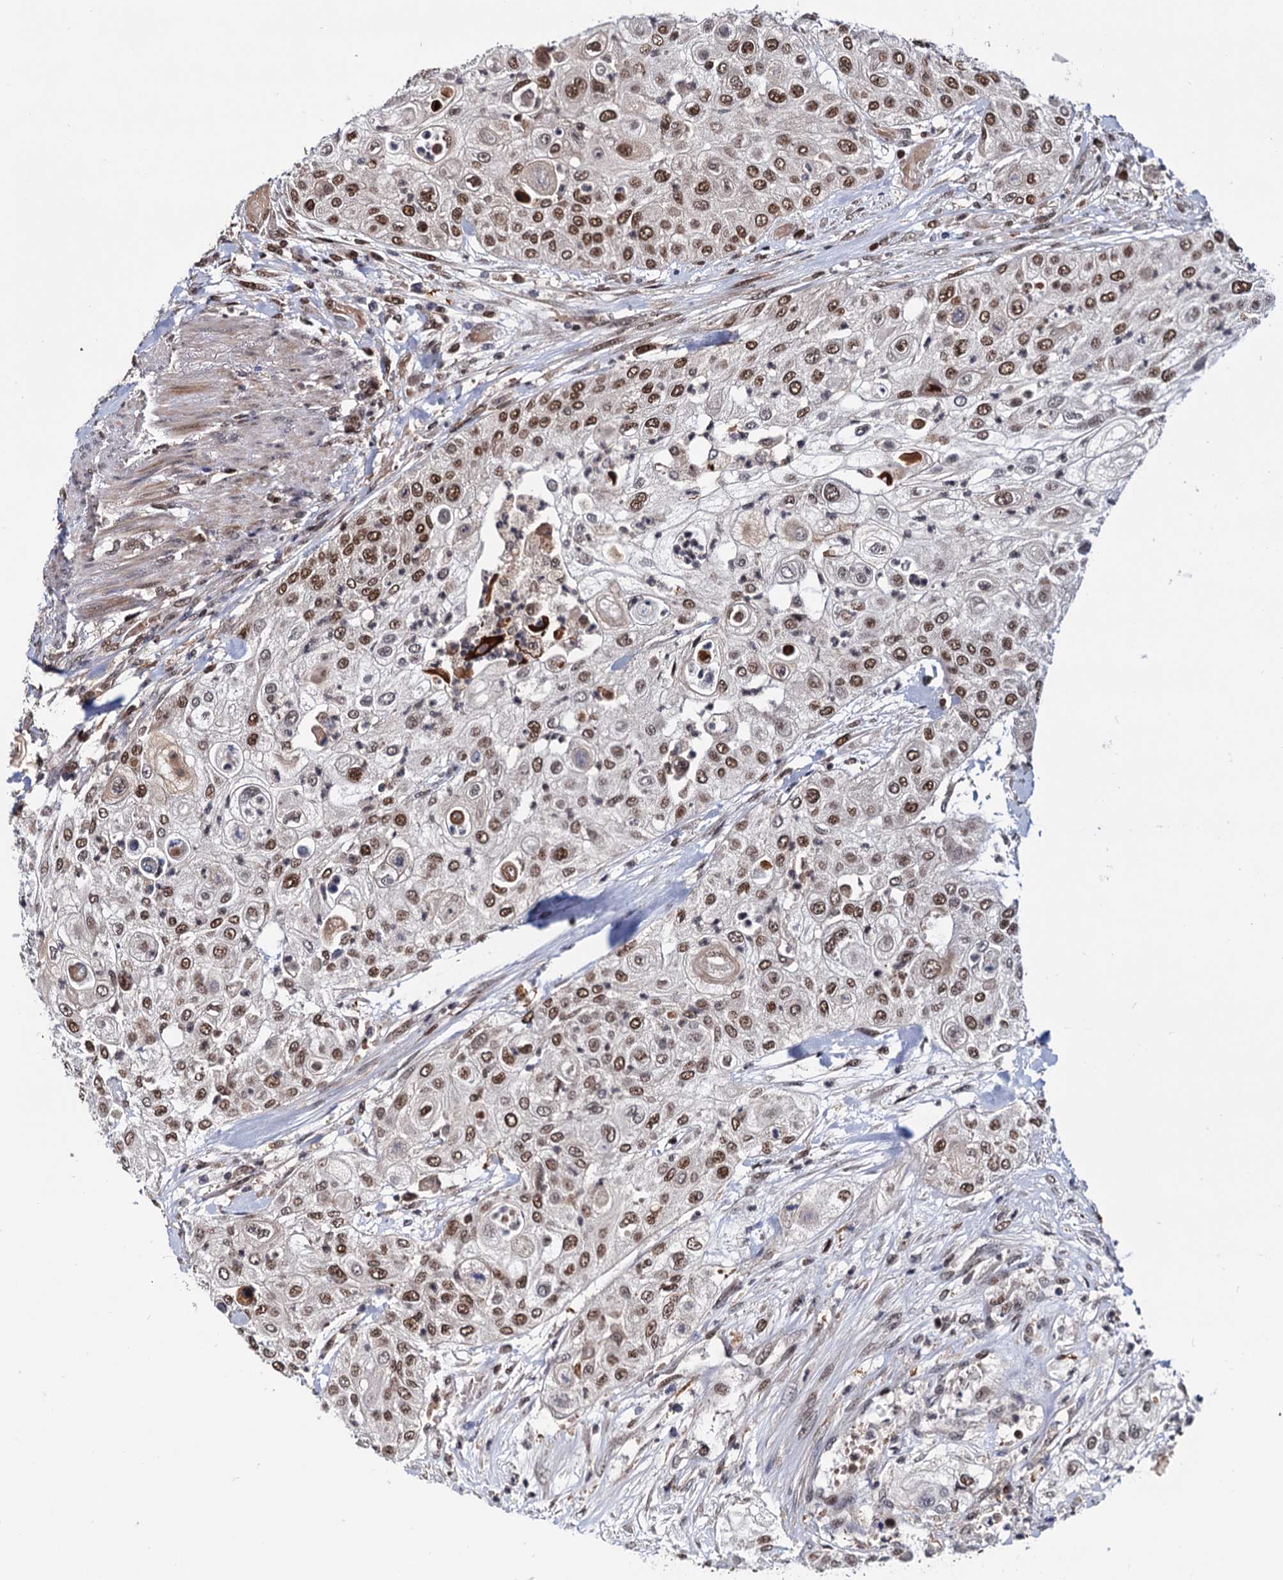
{"staining": {"intensity": "moderate", "quantity": ">75%", "location": "nuclear"}, "tissue": "urothelial cancer", "cell_type": "Tumor cells", "image_type": "cancer", "snomed": [{"axis": "morphology", "description": "Urothelial carcinoma, High grade"}, {"axis": "topography", "description": "Urinary bladder"}], "caption": "Human urothelial cancer stained with a brown dye reveals moderate nuclear positive expression in about >75% of tumor cells.", "gene": "RNASEH2B", "patient": {"sex": "female", "age": 79}}